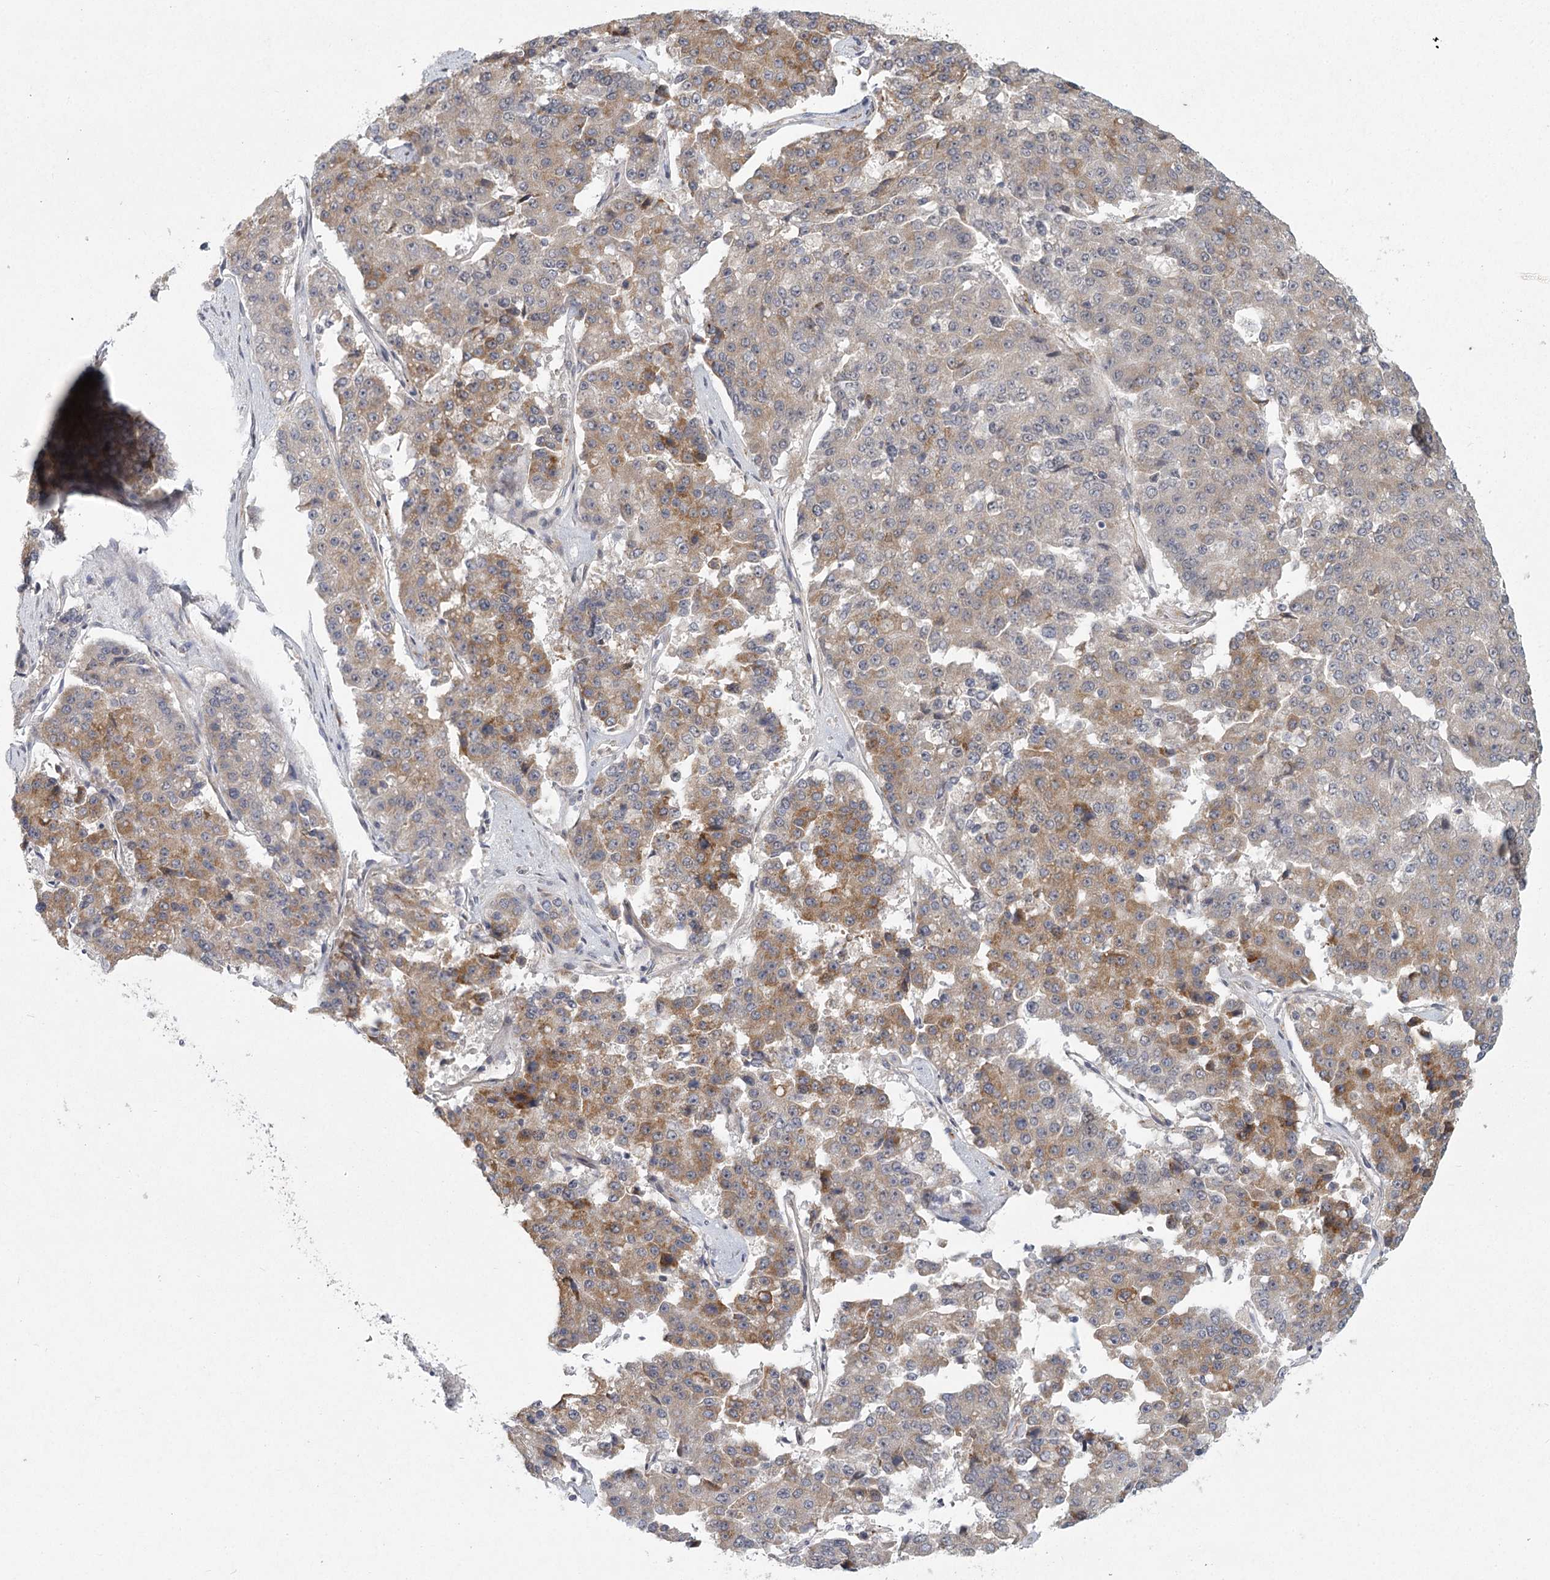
{"staining": {"intensity": "moderate", "quantity": "25%-75%", "location": "cytoplasmic/membranous"}, "tissue": "pancreatic cancer", "cell_type": "Tumor cells", "image_type": "cancer", "snomed": [{"axis": "morphology", "description": "Adenocarcinoma, NOS"}, {"axis": "topography", "description": "Pancreas"}], "caption": "Pancreatic cancer stained with immunohistochemistry exhibits moderate cytoplasmic/membranous positivity in approximately 25%-75% of tumor cells.", "gene": "MEPE", "patient": {"sex": "male", "age": 50}}